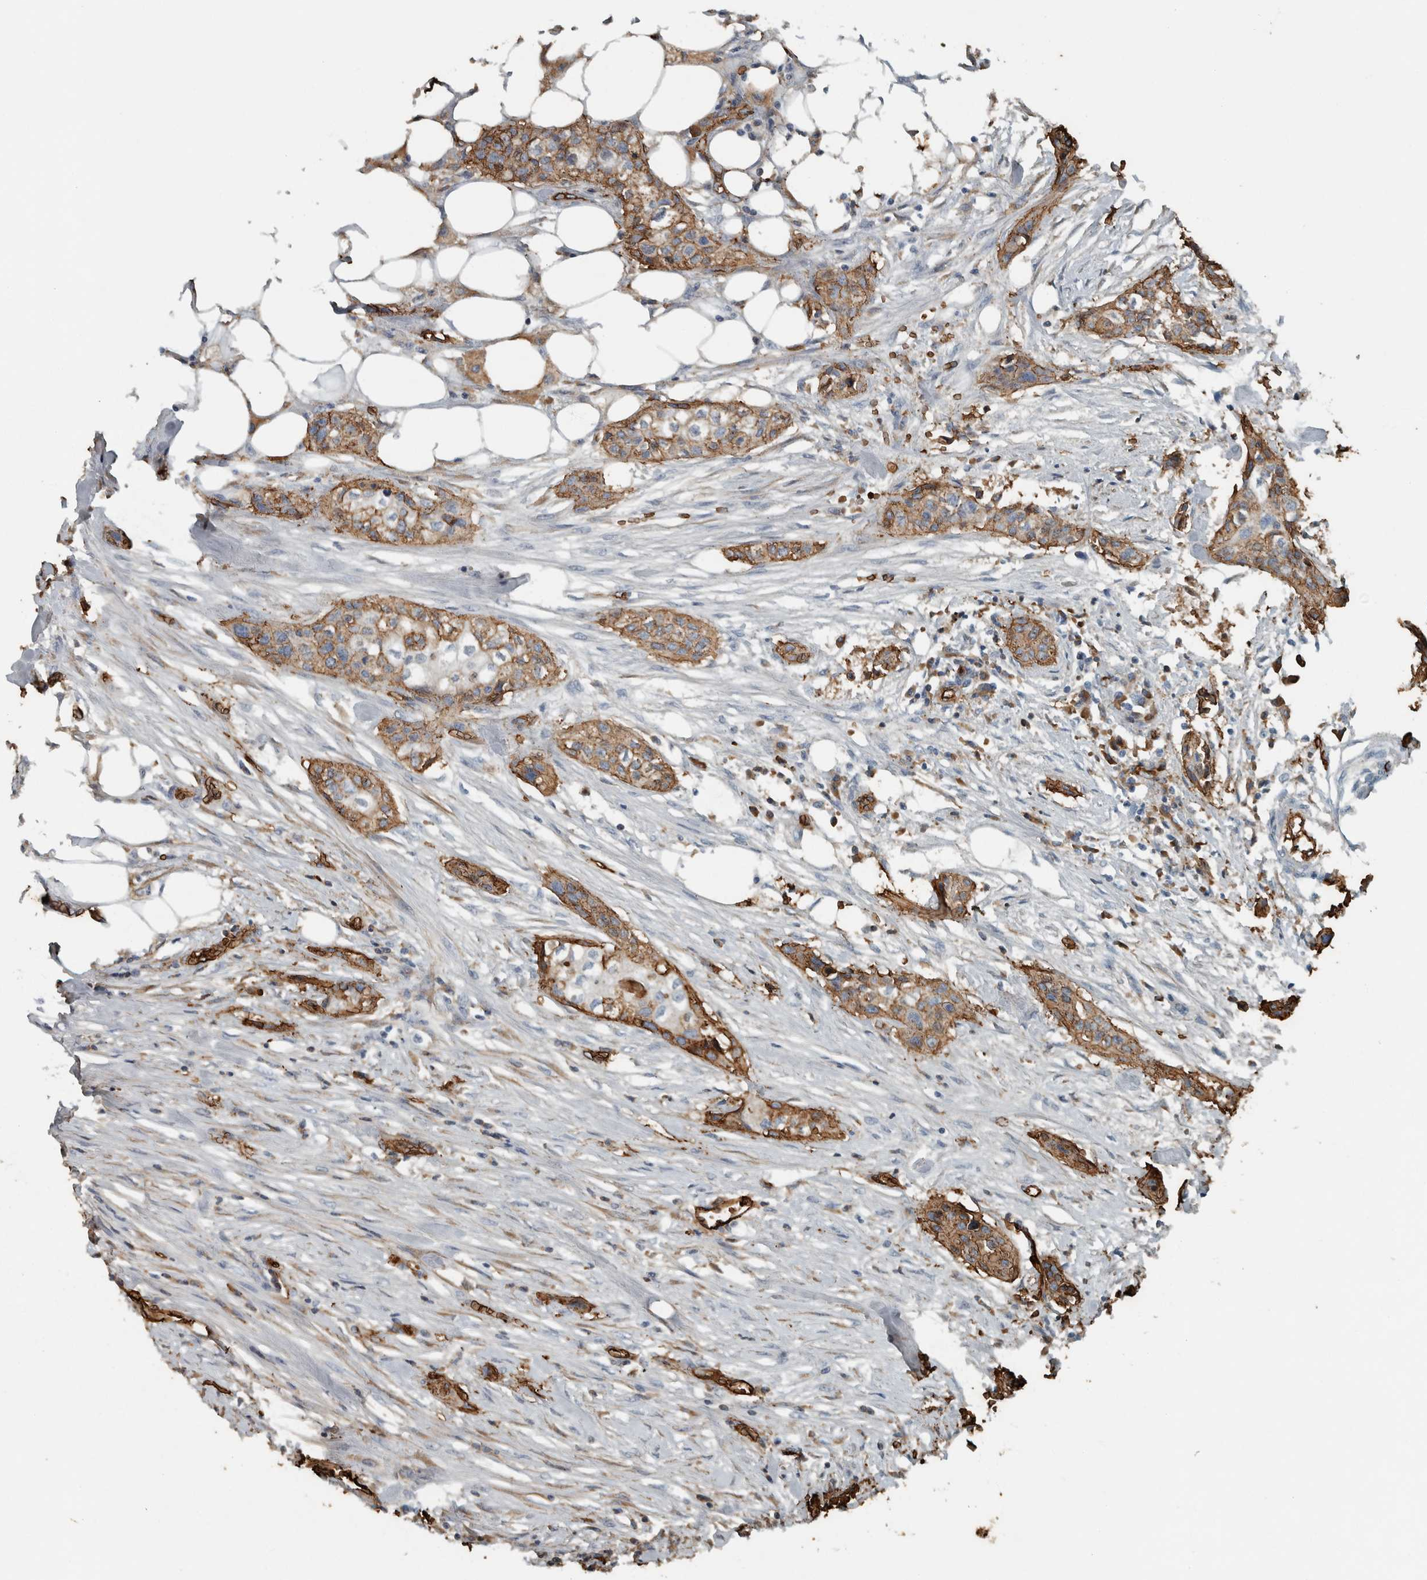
{"staining": {"intensity": "moderate", "quantity": ">75%", "location": "cytoplasmic/membranous"}, "tissue": "urothelial cancer", "cell_type": "Tumor cells", "image_type": "cancer", "snomed": [{"axis": "morphology", "description": "Urothelial carcinoma, High grade"}, {"axis": "topography", "description": "Urinary bladder"}], "caption": "IHC of urothelial cancer exhibits medium levels of moderate cytoplasmic/membranous staining in approximately >75% of tumor cells.", "gene": "LBP", "patient": {"sex": "male", "age": 74}}